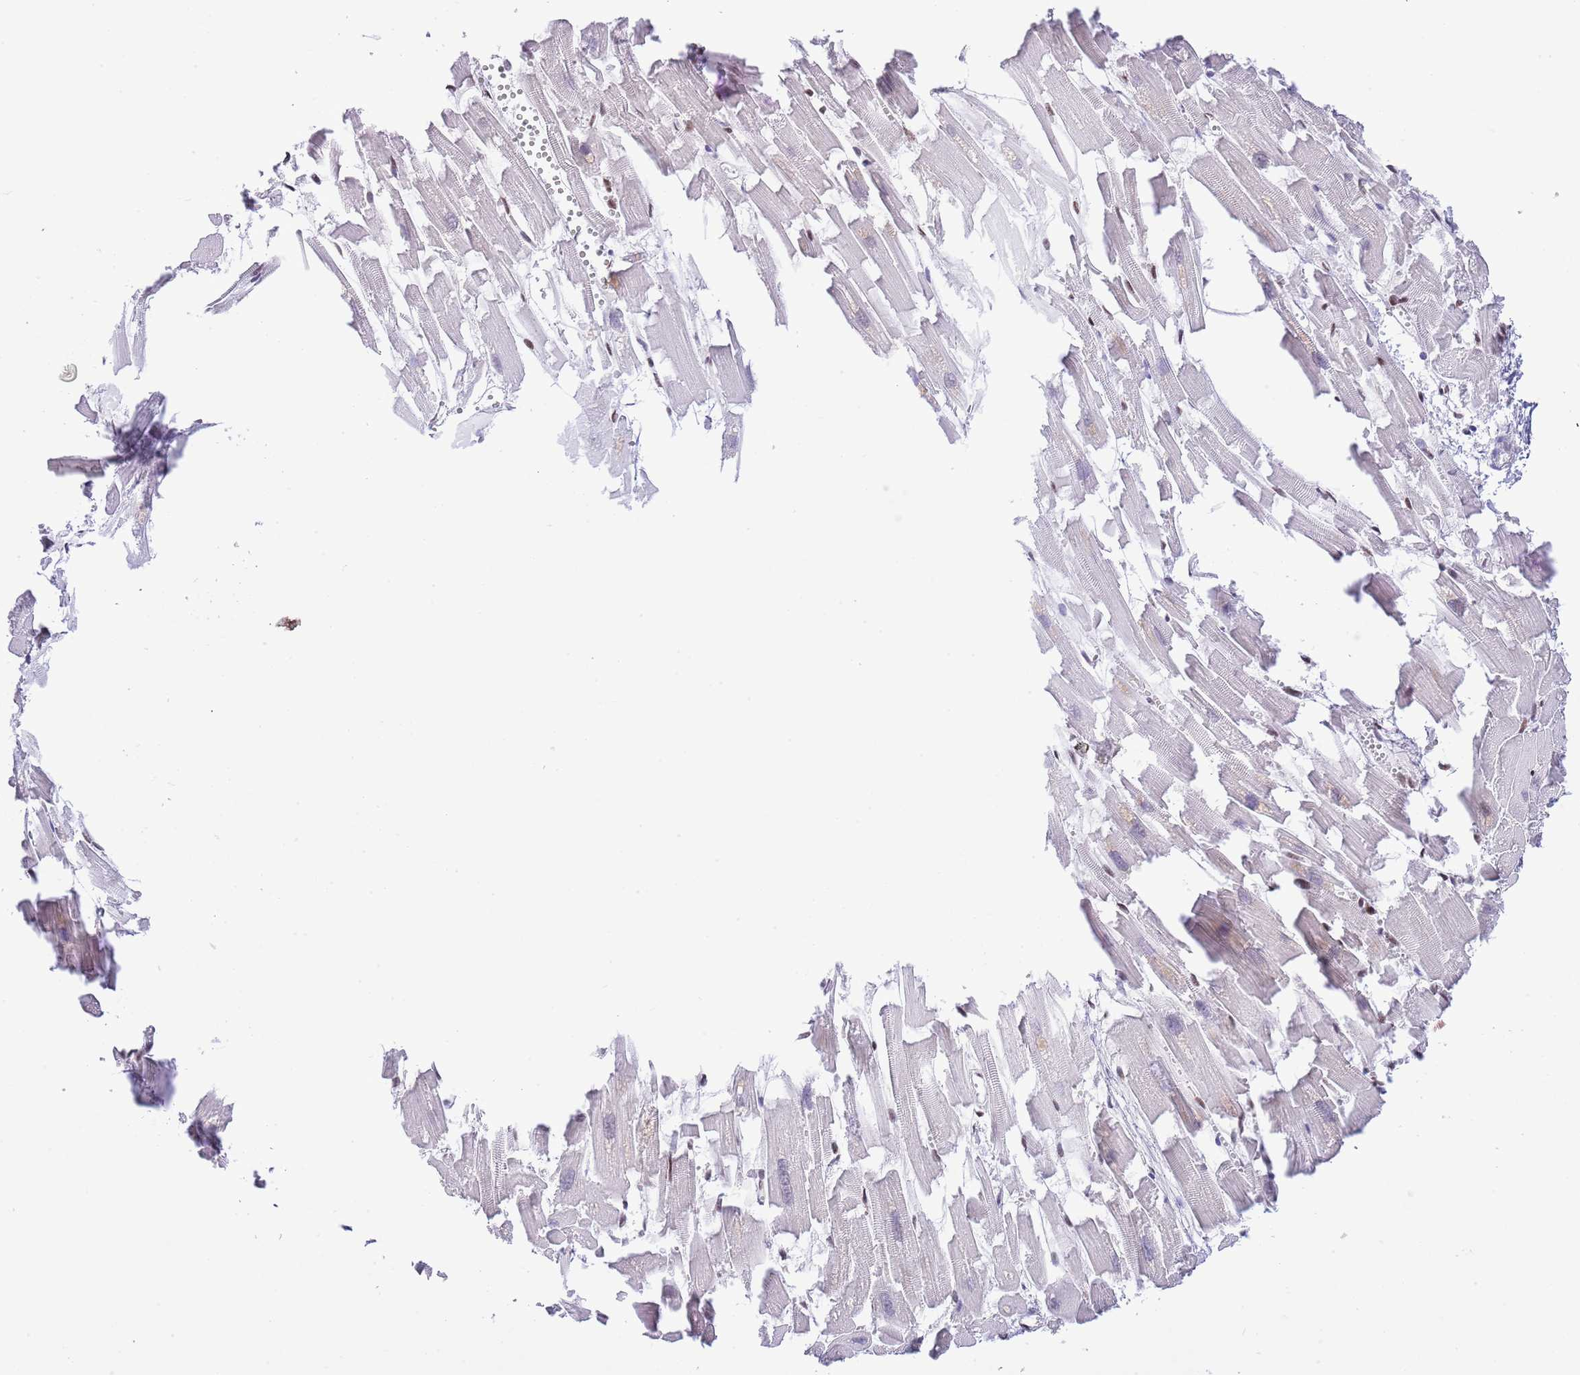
{"staining": {"intensity": "strong", "quantity": "25%-75%", "location": "nuclear"}, "tissue": "heart muscle", "cell_type": "Cardiomyocytes", "image_type": "normal", "snomed": [{"axis": "morphology", "description": "Normal tissue, NOS"}, {"axis": "topography", "description": "Heart"}], "caption": "IHC of benign human heart muscle shows high levels of strong nuclear expression in approximately 25%-75% of cardiomyocytes.", "gene": "SF3A2", "patient": {"sex": "female", "age": 64}}